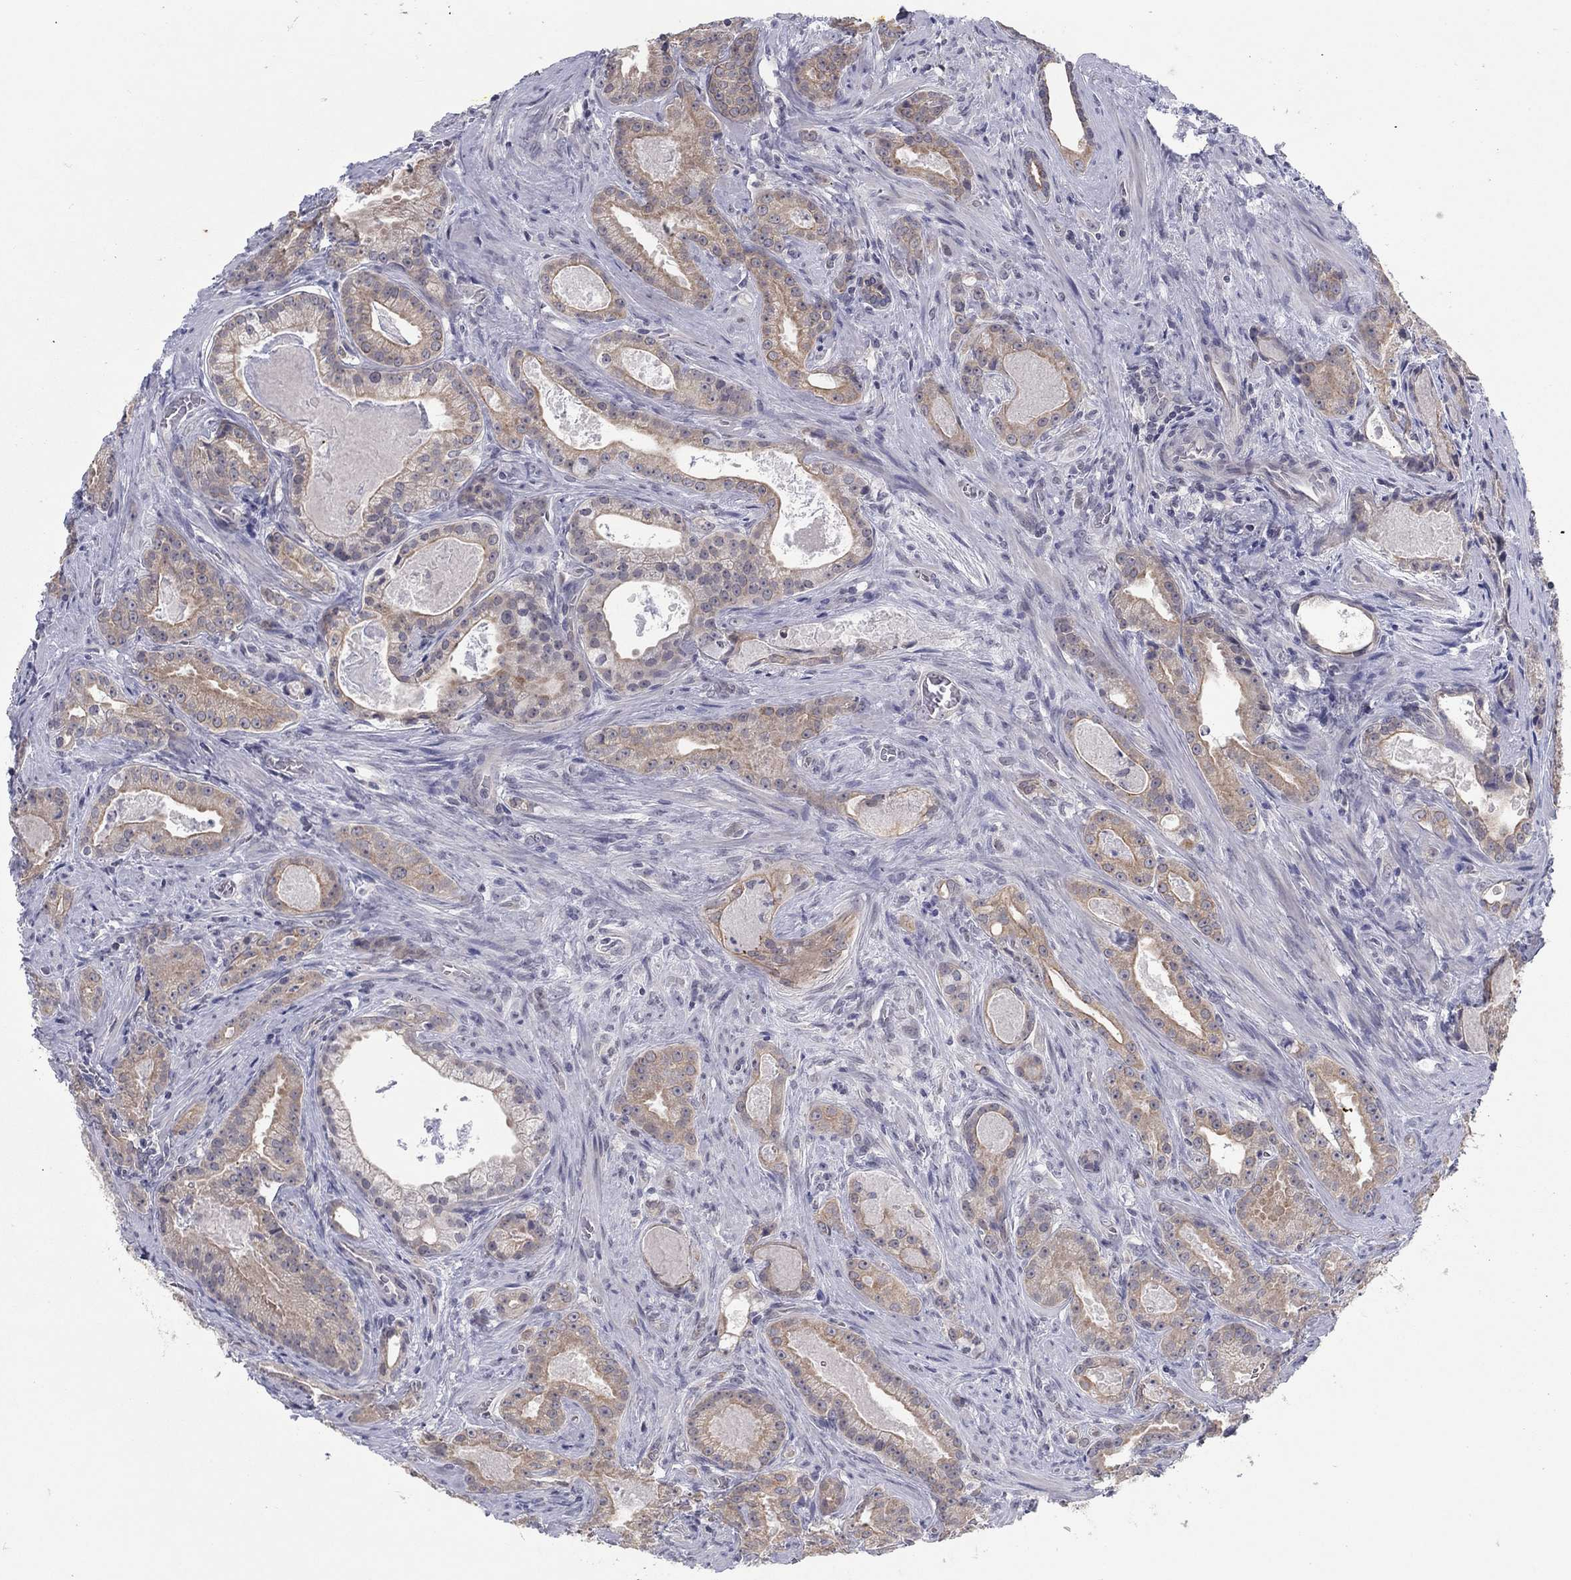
{"staining": {"intensity": "weak", "quantity": "25%-75%", "location": "cytoplasmic/membranous"}, "tissue": "prostate cancer", "cell_type": "Tumor cells", "image_type": "cancer", "snomed": [{"axis": "morphology", "description": "Adenocarcinoma, NOS"}, {"axis": "topography", "description": "Prostate"}], "caption": "DAB (3,3'-diaminobenzidine) immunohistochemical staining of prostate cancer (adenocarcinoma) exhibits weak cytoplasmic/membranous protein expression in approximately 25%-75% of tumor cells. The protein is stained brown, and the nuclei are stained in blue (DAB (3,3'-diaminobenzidine) IHC with brightfield microscopy, high magnification).", "gene": "SLC22A2", "patient": {"sex": "male", "age": 61}}